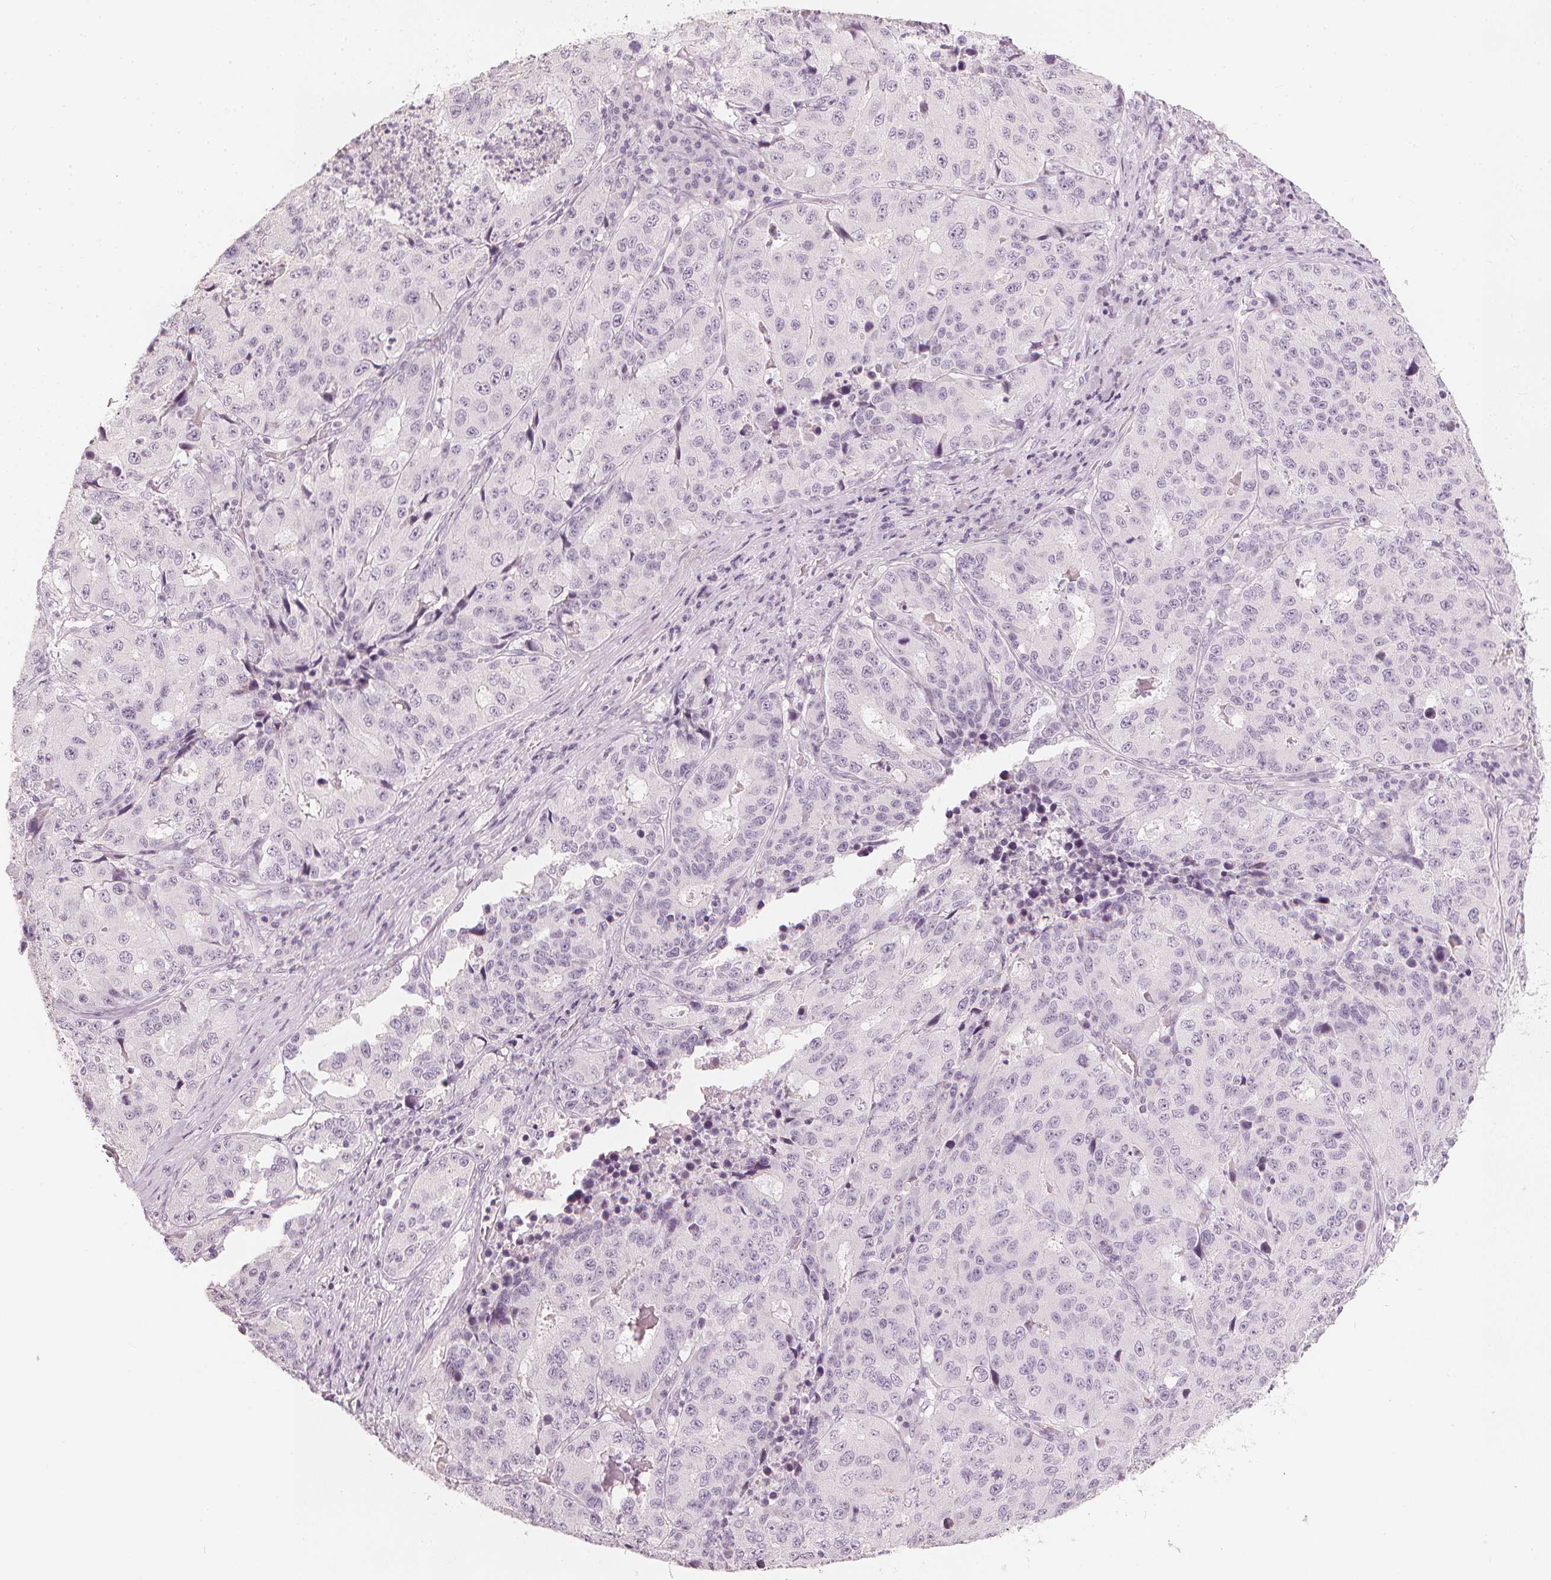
{"staining": {"intensity": "negative", "quantity": "none", "location": "none"}, "tissue": "stomach cancer", "cell_type": "Tumor cells", "image_type": "cancer", "snomed": [{"axis": "morphology", "description": "Adenocarcinoma, NOS"}, {"axis": "topography", "description": "Stomach"}], "caption": "This is an immunohistochemistry photomicrograph of stomach cancer (adenocarcinoma). There is no staining in tumor cells.", "gene": "CALB1", "patient": {"sex": "male", "age": 71}}